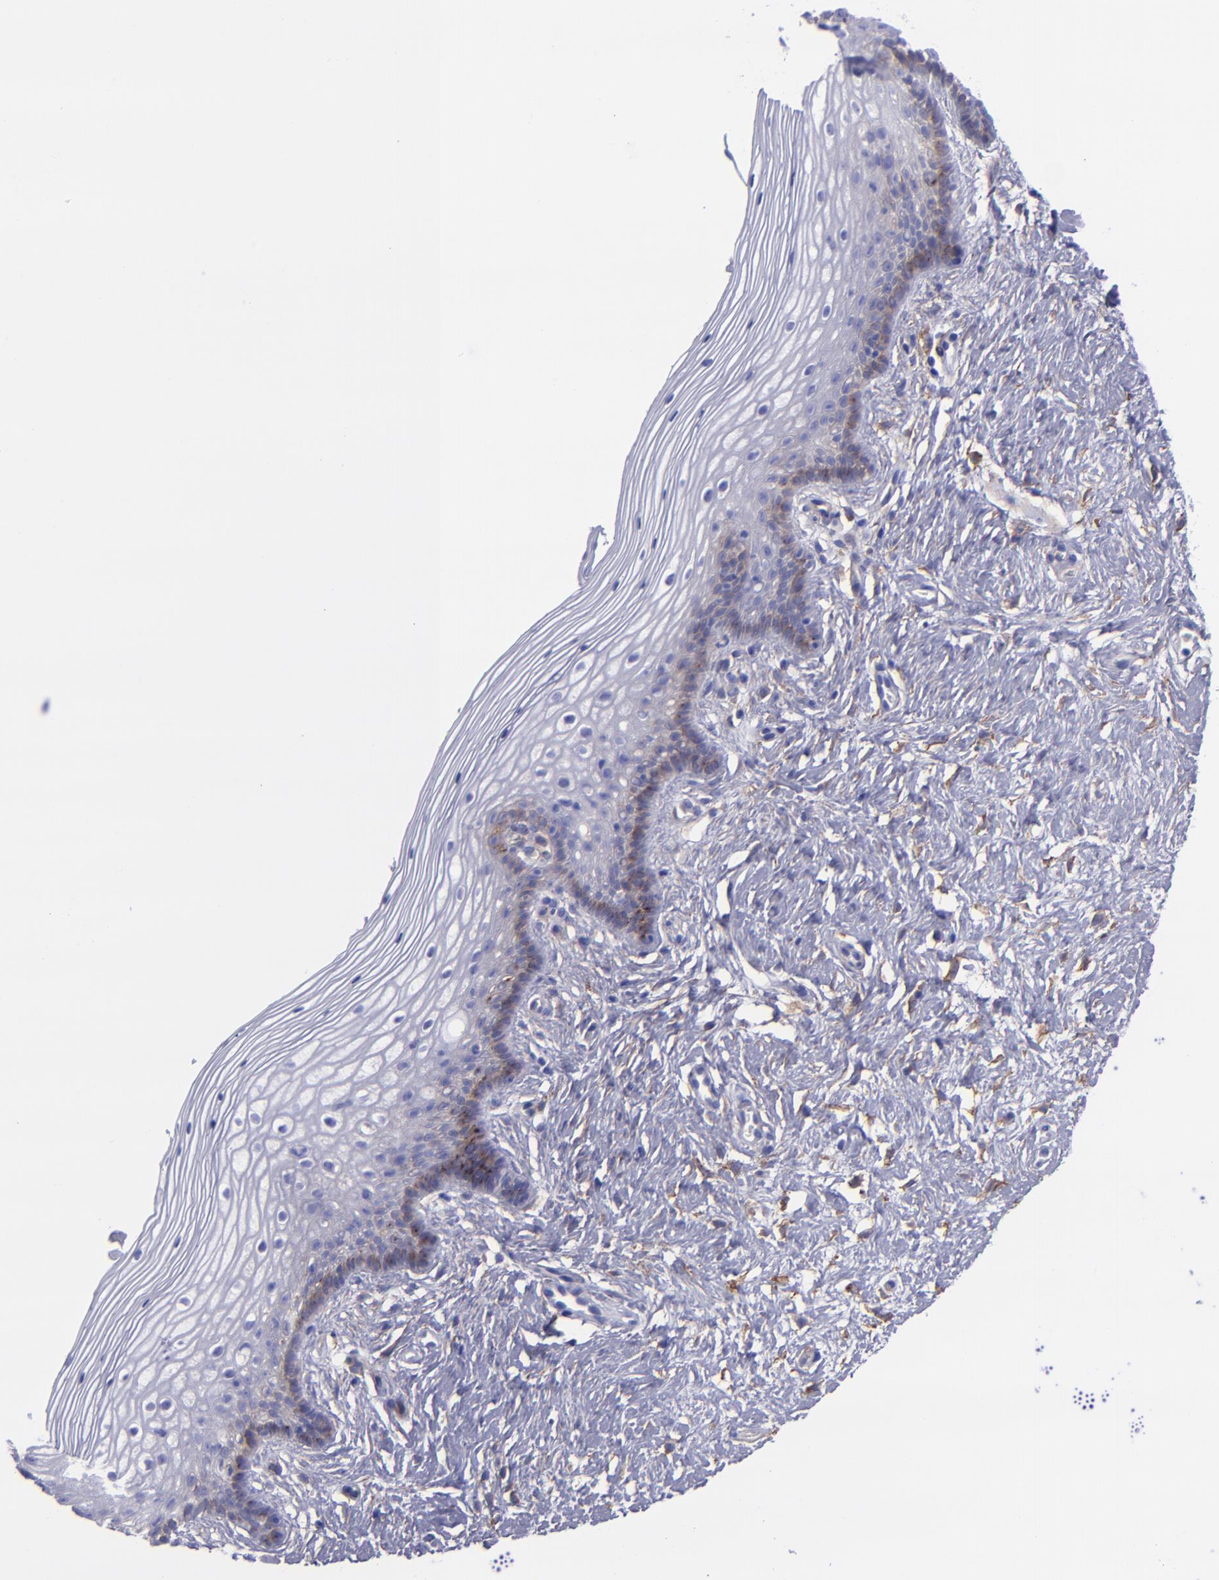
{"staining": {"intensity": "weak", "quantity": "<25%", "location": "cytoplasmic/membranous"}, "tissue": "vagina", "cell_type": "Squamous epithelial cells", "image_type": "normal", "snomed": [{"axis": "morphology", "description": "Normal tissue, NOS"}, {"axis": "topography", "description": "Vagina"}], "caption": "There is no significant staining in squamous epithelial cells of vagina. (DAB IHC visualized using brightfield microscopy, high magnification).", "gene": "ITGAV", "patient": {"sex": "female", "age": 46}}